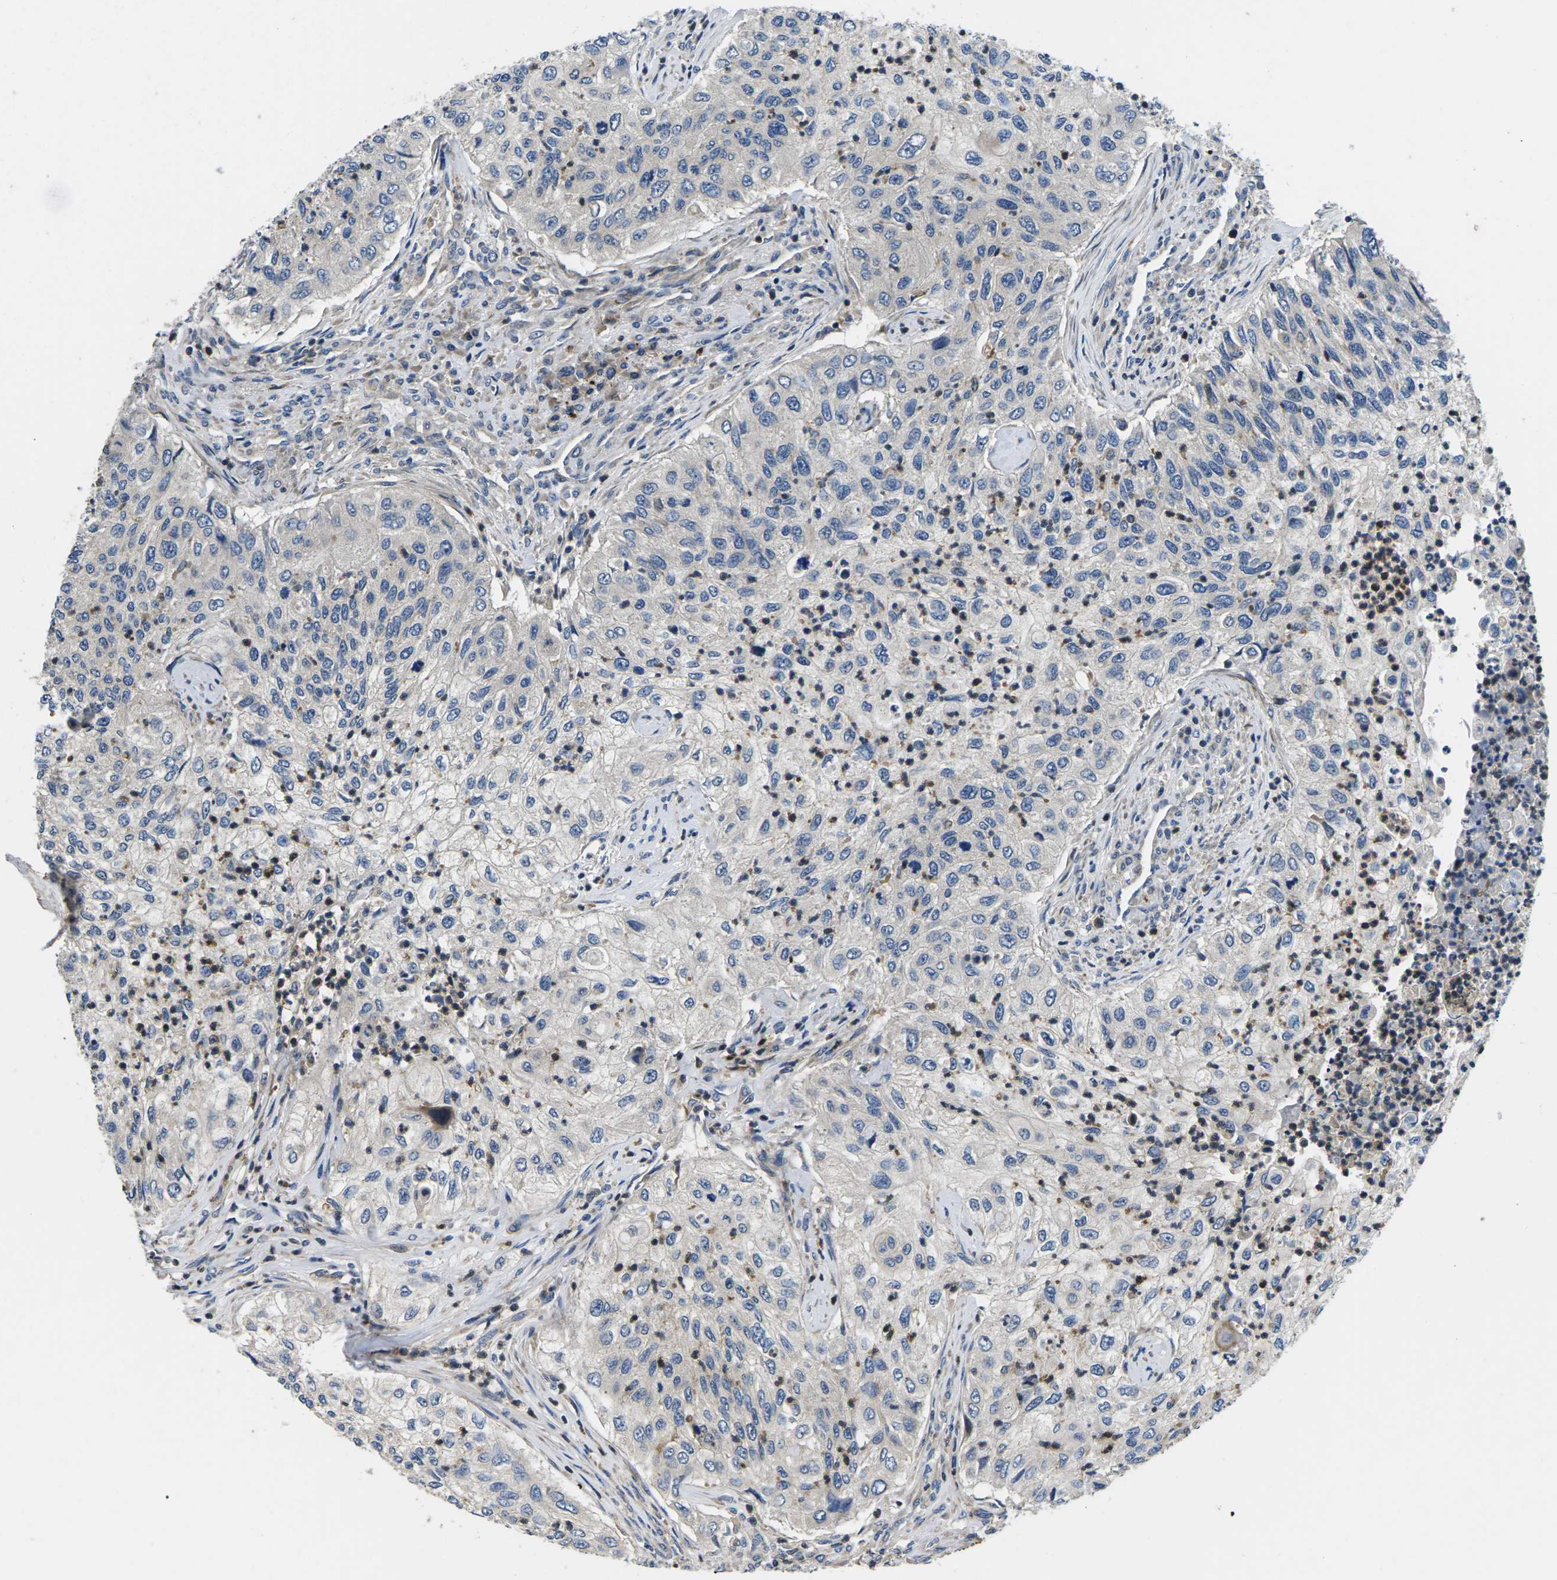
{"staining": {"intensity": "negative", "quantity": "none", "location": "none"}, "tissue": "urothelial cancer", "cell_type": "Tumor cells", "image_type": "cancer", "snomed": [{"axis": "morphology", "description": "Urothelial carcinoma, High grade"}, {"axis": "topography", "description": "Urinary bladder"}], "caption": "Photomicrograph shows no protein positivity in tumor cells of urothelial cancer tissue.", "gene": "PLCE1", "patient": {"sex": "female", "age": 60}}